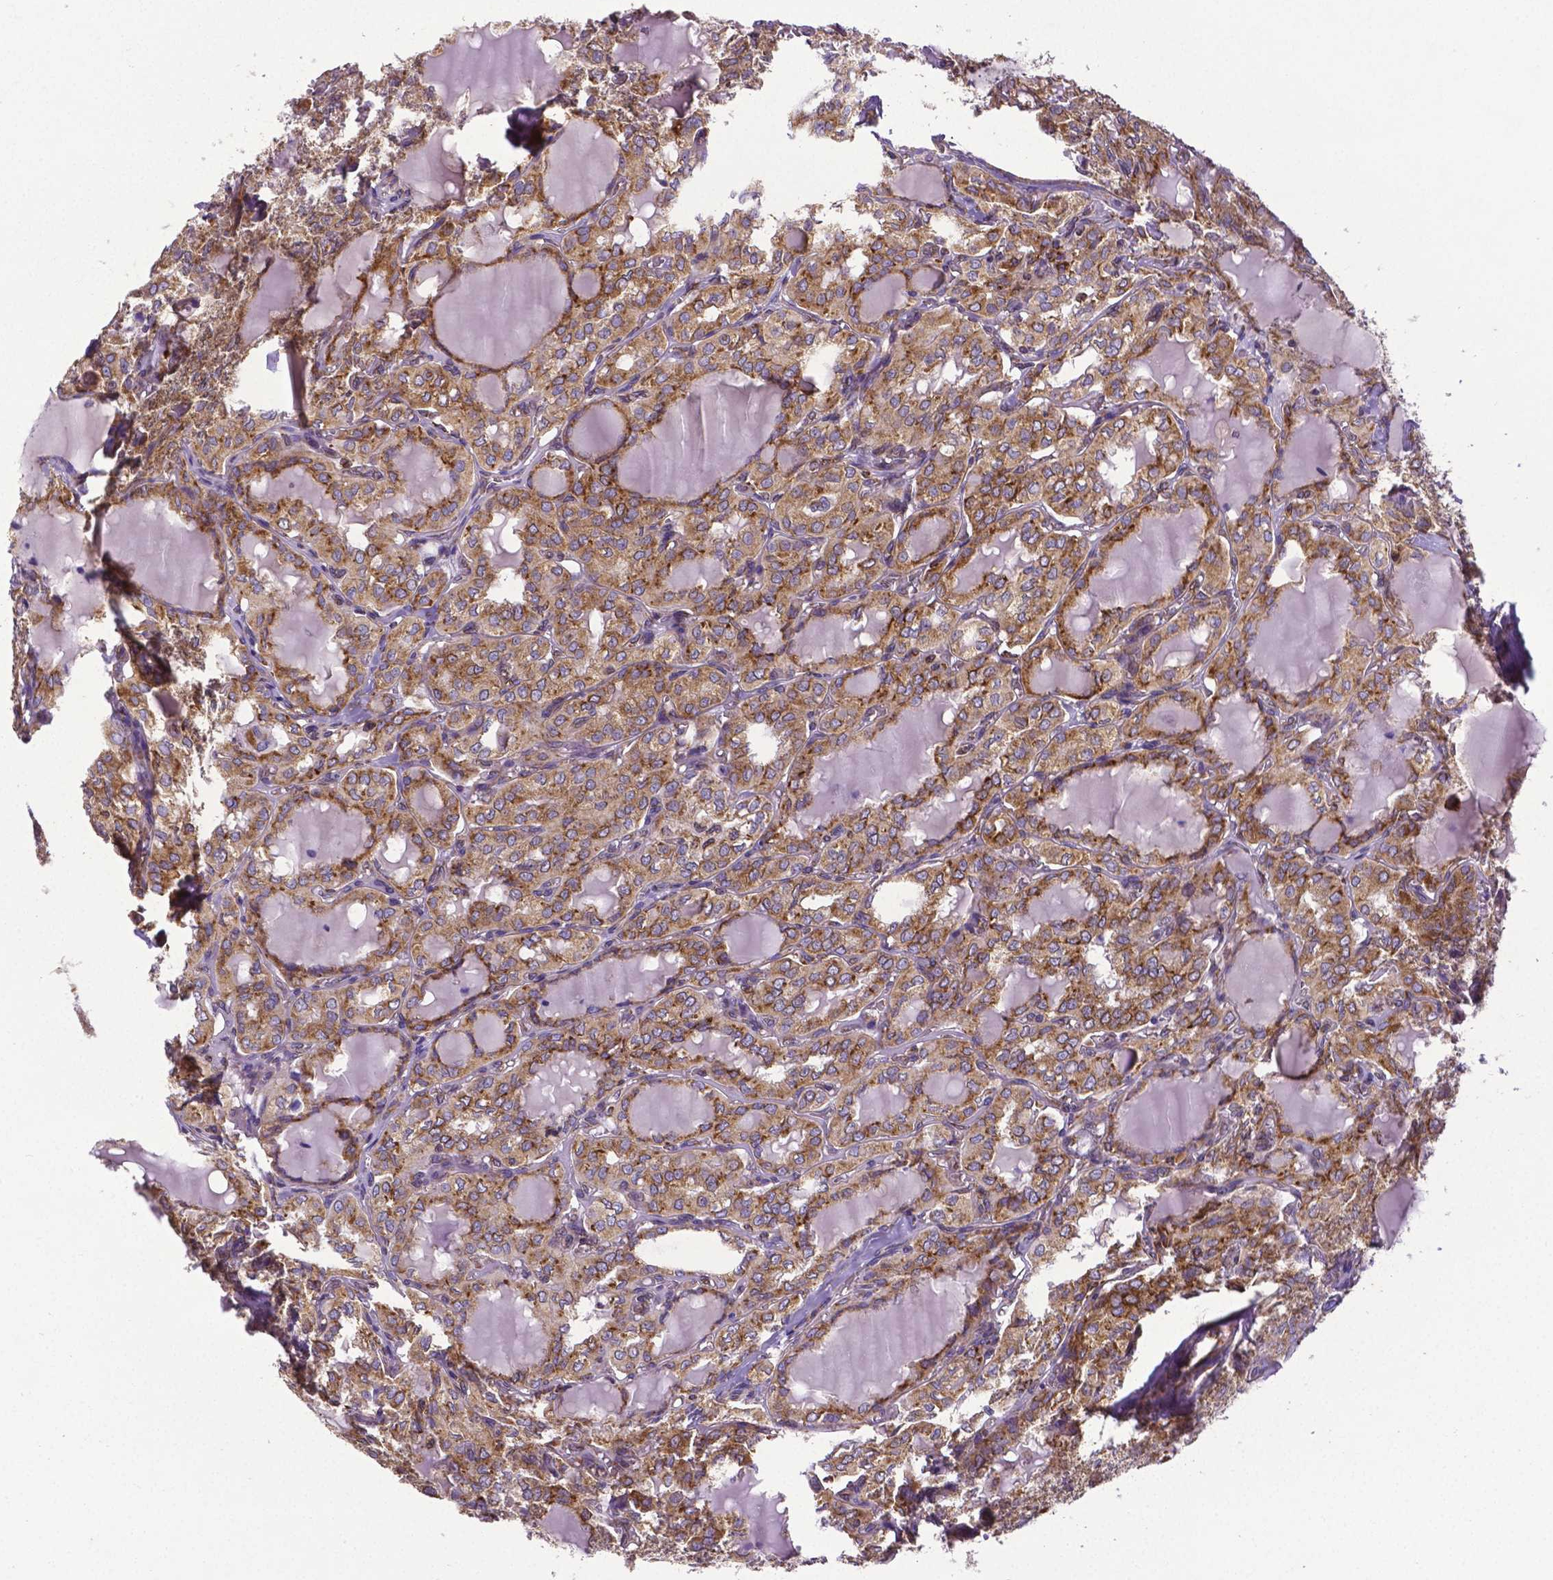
{"staining": {"intensity": "moderate", "quantity": ">75%", "location": "cytoplasmic/membranous"}, "tissue": "thyroid cancer", "cell_type": "Tumor cells", "image_type": "cancer", "snomed": [{"axis": "morphology", "description": "Papillary adenocarcinoma, NOS"}, {"axis": "topography", "description": "Thyroid gland"}], "caption": "The immunohistochemical stain shows moderate cytoplasmic/membranous positivity in tumor cells of thyroid cancer (papillary adenocarcinoma) tissue.", "gene": "MTDH", "patient": {"sex": "male", "age": 20}}